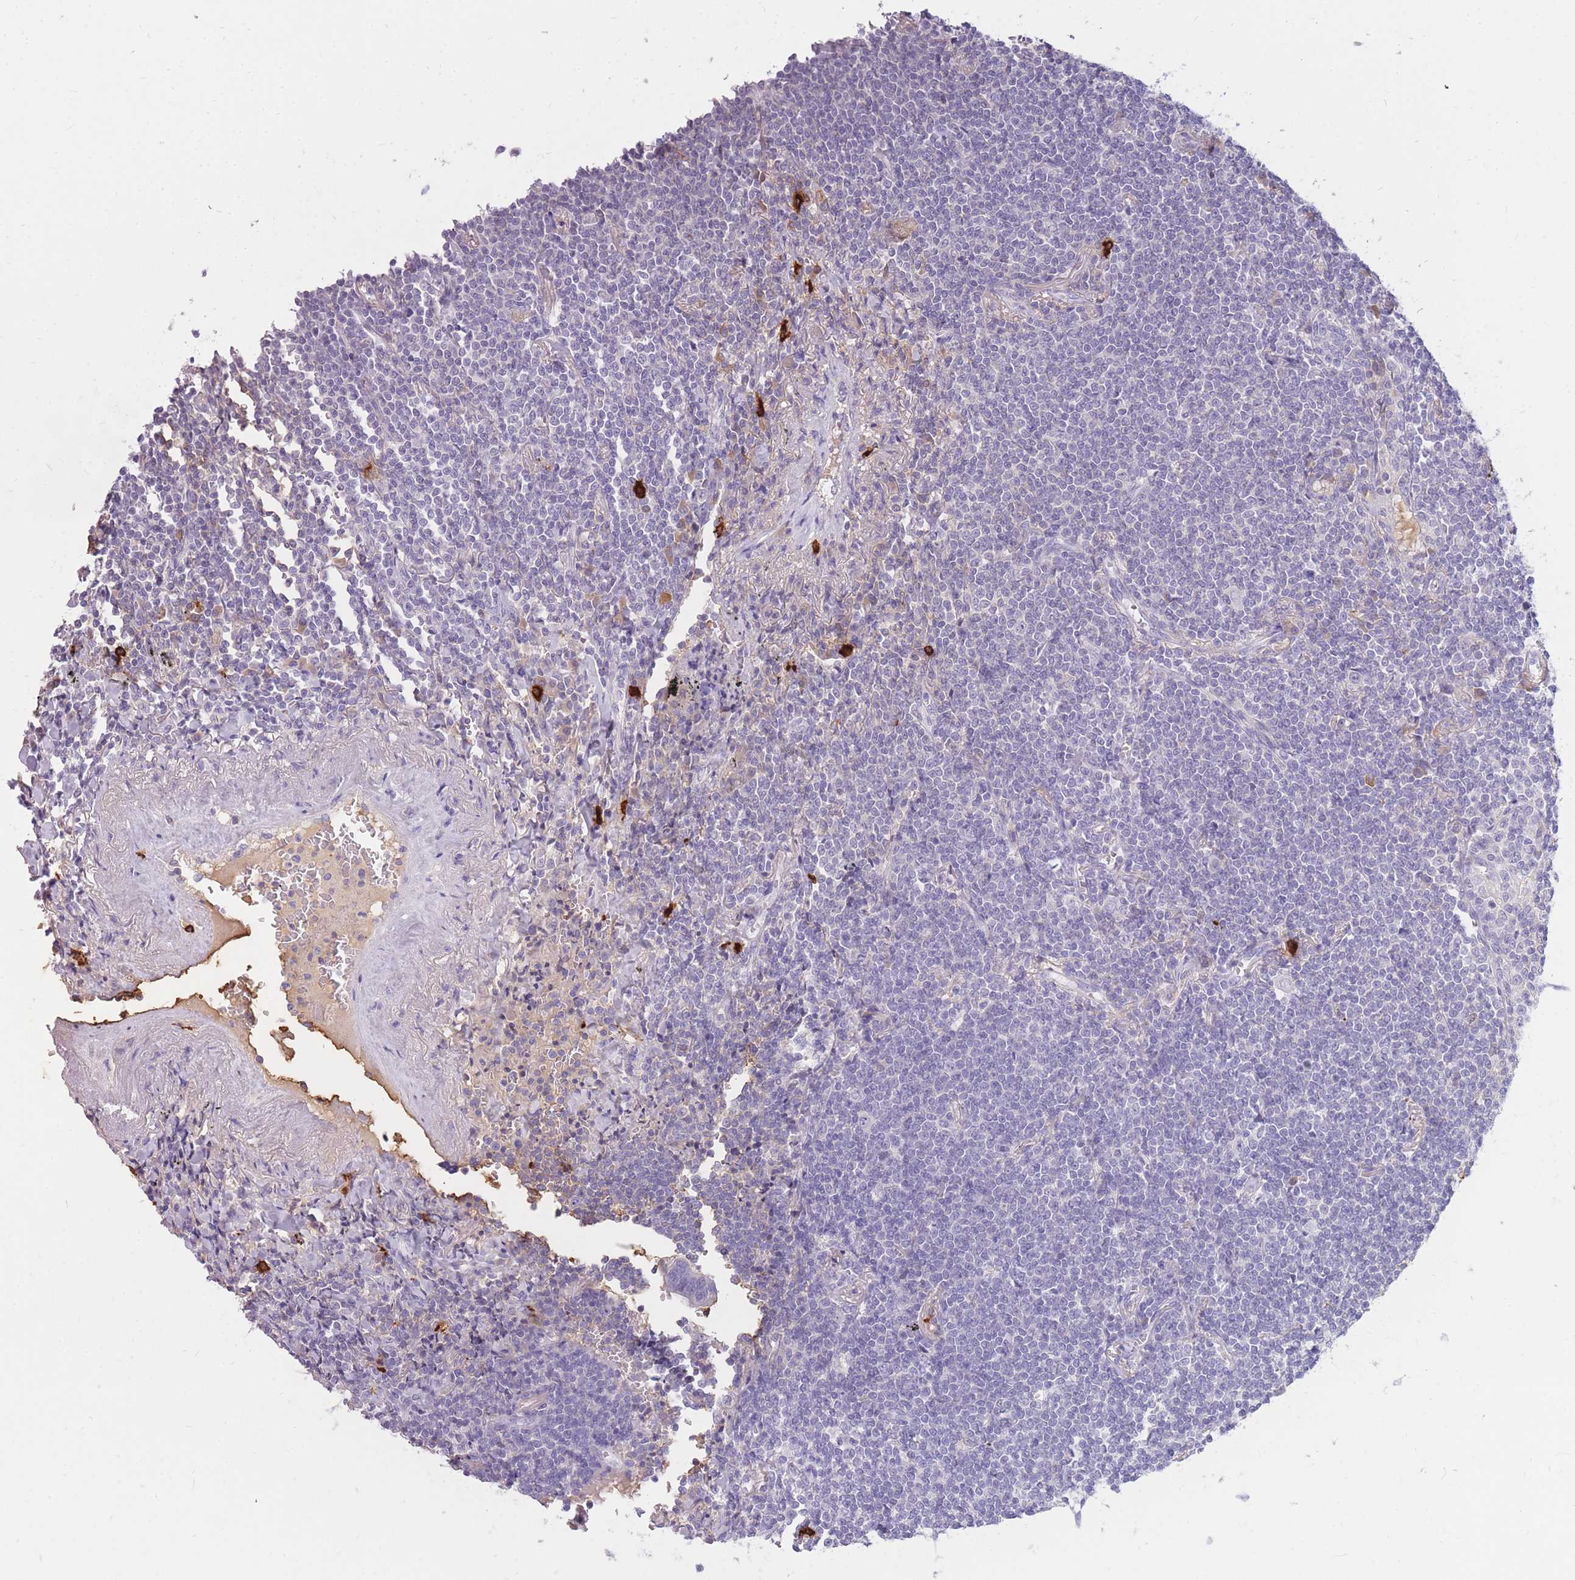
{"staining": {"intensity": "negative", "quantity": "none", "location": "none"}, "tissue": "lymphoma", "cell_type": "Tumor cells", "image_type": "cancer", "snomed": [{"axis": "morphology", "description": "Malignant lymphoma, non-Hodgkin's type, Low grade"}, {"axis": "topography", "description": "Lung"}], "caption": "Immunohistochemistry micrograph of lymphoma stained for a protein (brown), which exhibits no staining in tumor cells. (DAB immunohistochemistry, high magnification).", "gene": "TPSD1", "patient": {"sex": "female", "age": 71}}